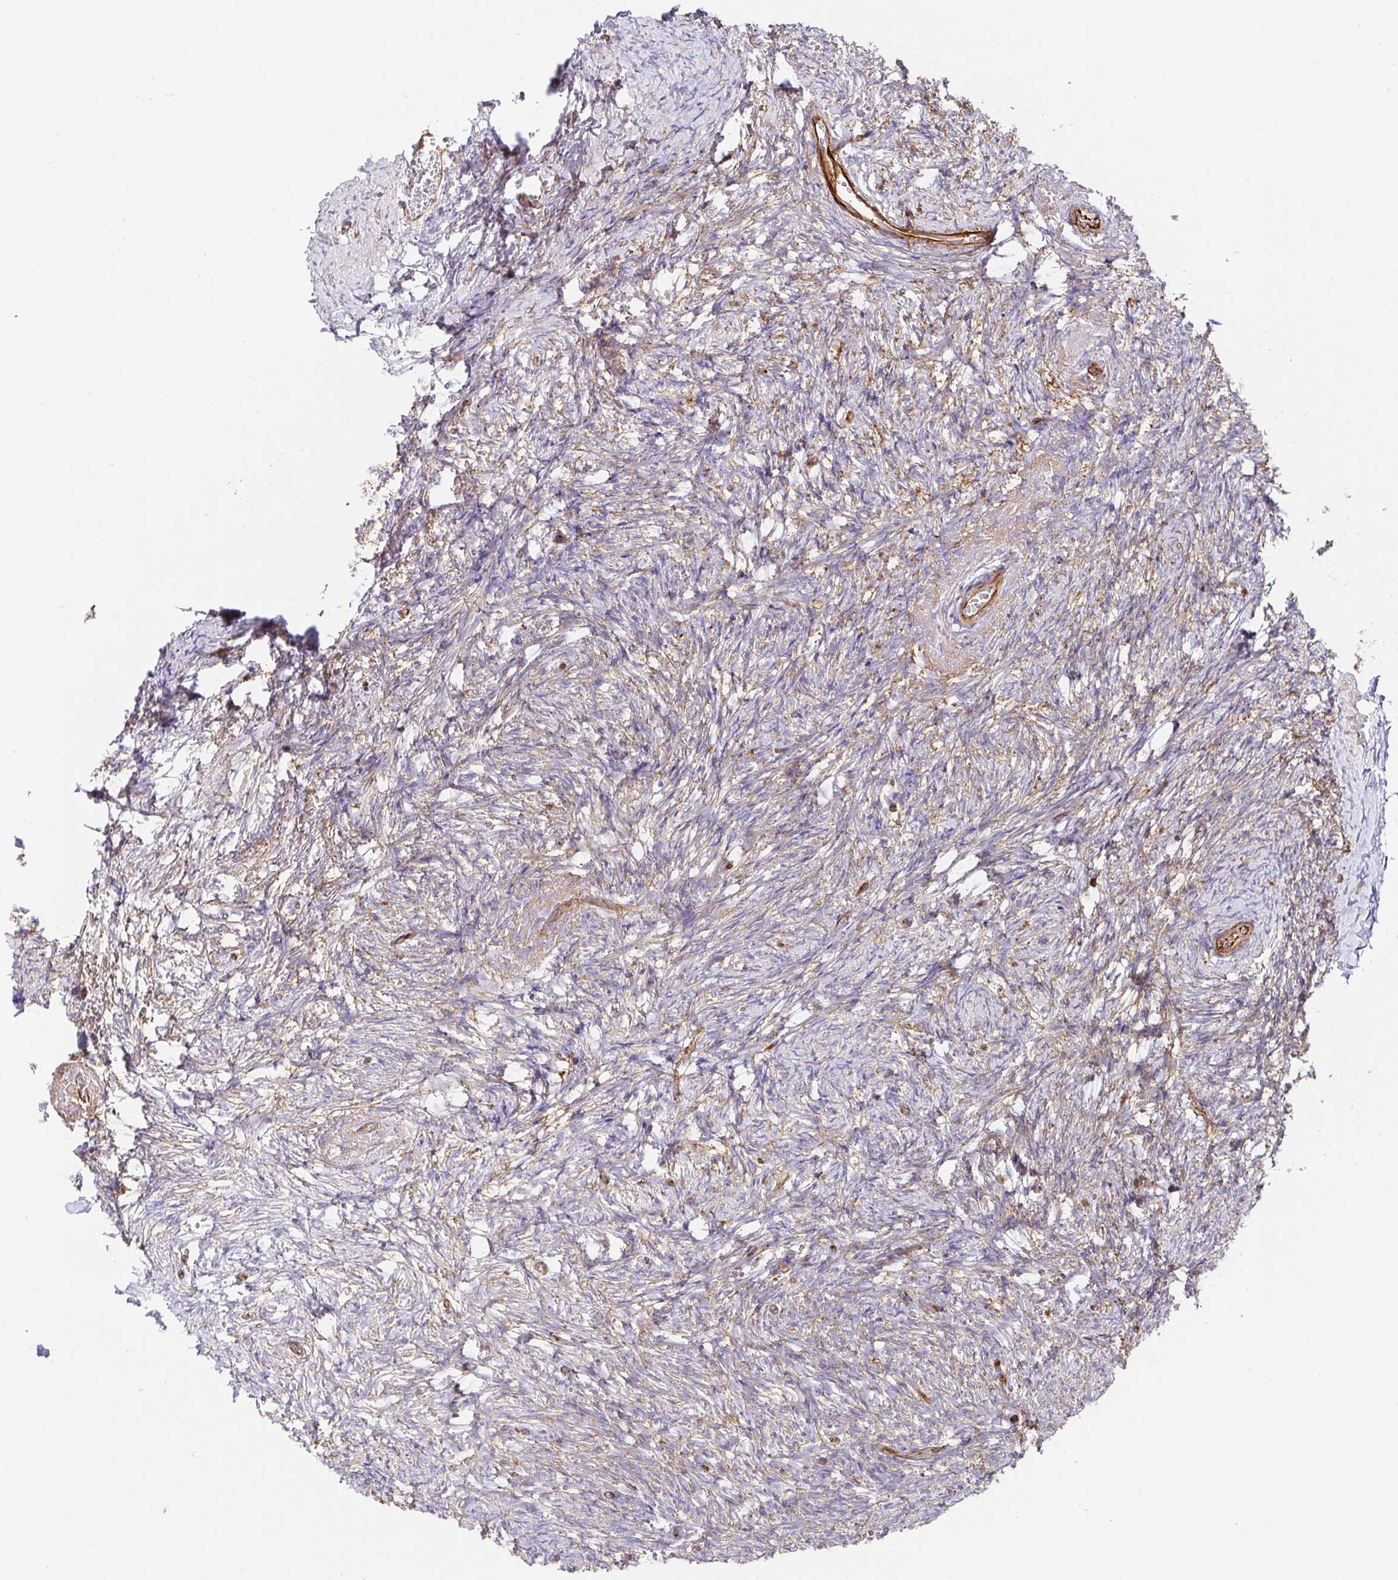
{"staining": {"intensity": "weak", "quantity": "25%-75%", "location": "cytoplasmic/membranous"}, "tissue": "ovary", "cell_type": "Ovarian stroma cells", "image_type": "normal", "snomed": [{"axis": "morphology", "description": "Normal tissue, NOS"}, {"axis": "topography", "description": "Ovary"}], "caption": "Ovary stained with DAB (3,3'-diaminobenzidine) immunohistochemistry (IHC) shows low levels of weak cytoplasmic/membranous positivity in approximately 25%-75% of ovarian stroma cells. Using DAB (3,3'-diaminobenzidine) (brown) and hematoxylin (blue) stains, captured at high magnification using brightfield microscopy.", "gene": "DOCK1", "patient": {"sex": "female", "age": 41}}